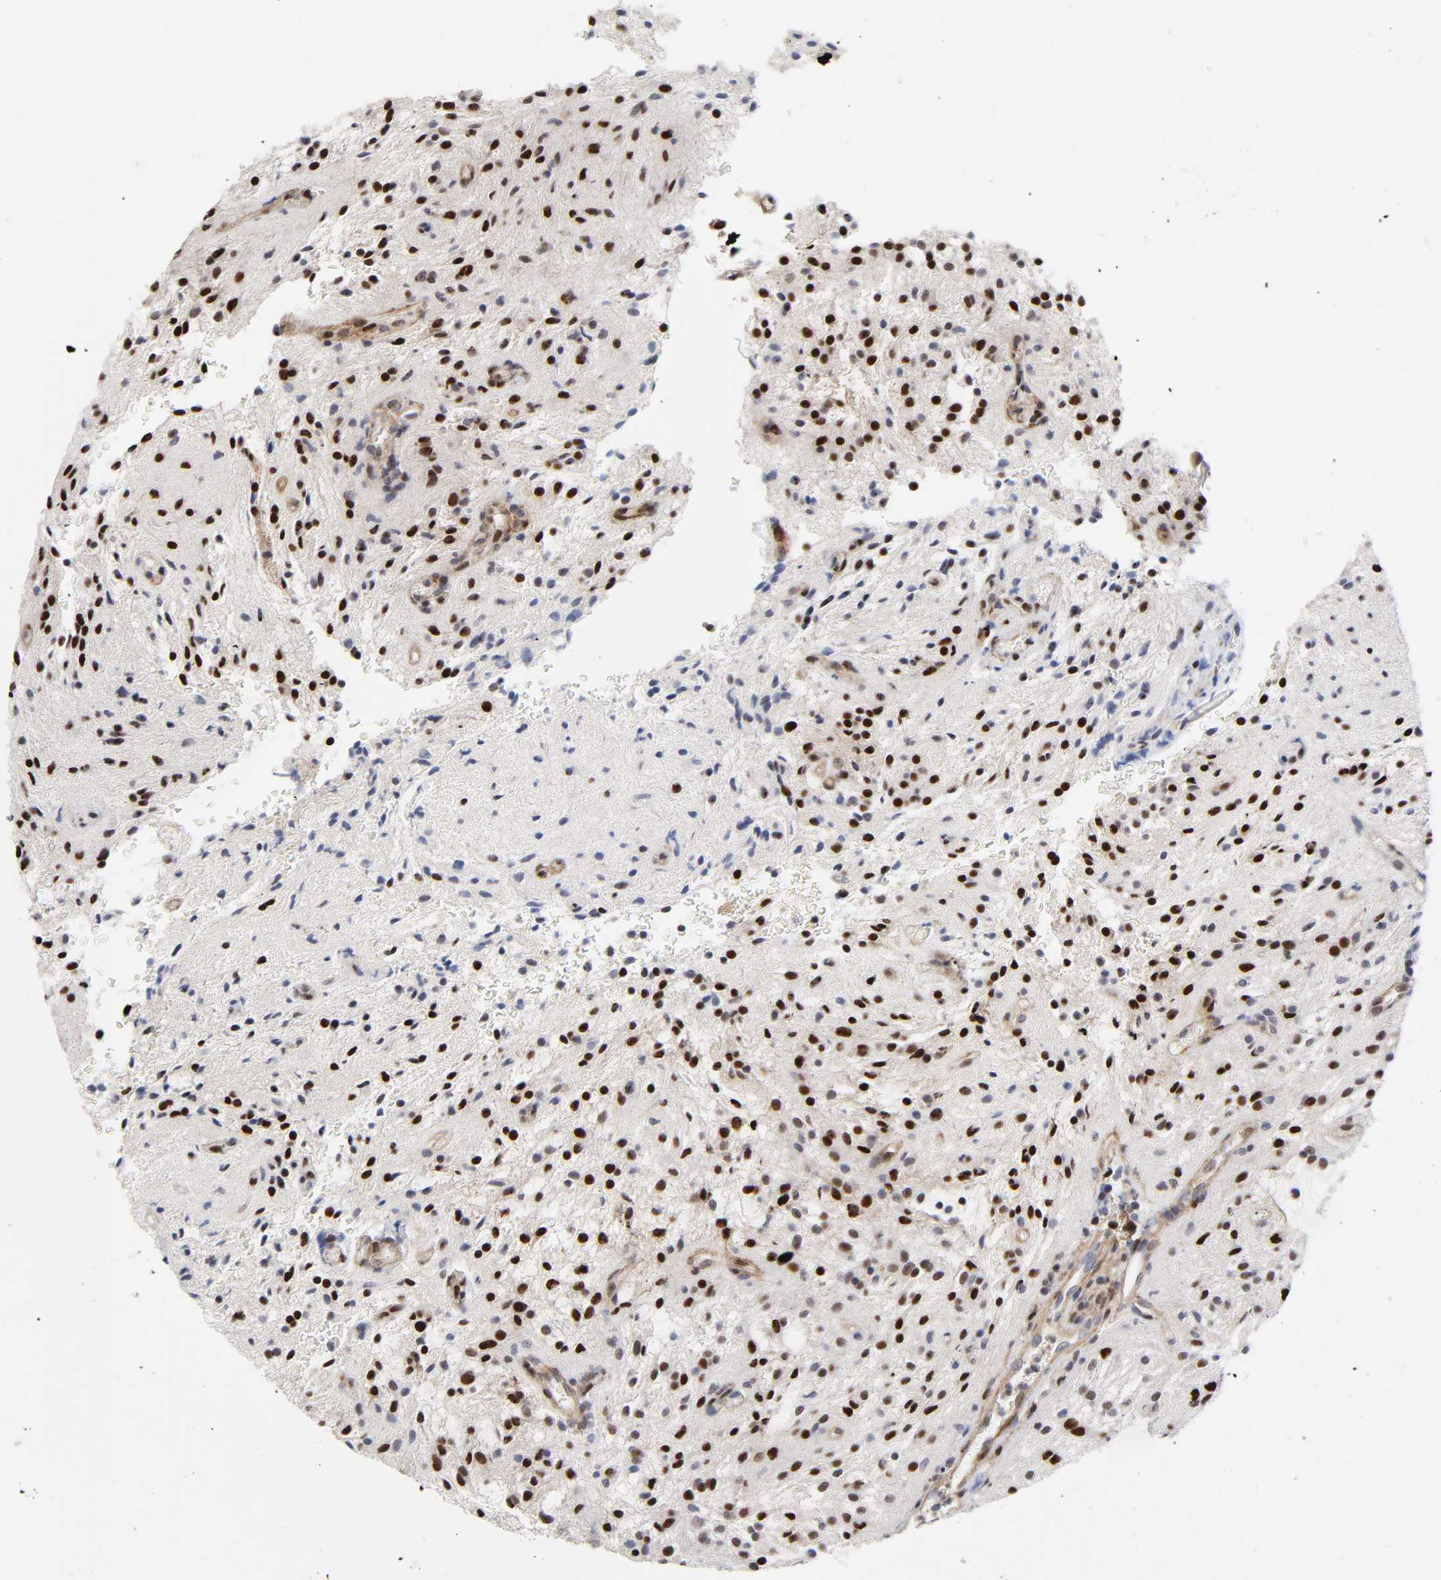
{"staining": {"intensity": "strong", "quantity": ">75%", "location": "nuclear"}, "tissue": "glioma", "cell_type": "Tumor cells", "image_type": "cancer", "snomed": [{"axis": "morphology", "description": "Glioma, malignant, NOS"}, {"axis": "topography", "description": "Cerebellum"}], "caption": "Immunohistochemistry (DAB) staining of human glioma exhibits strong nuclear protein expression in about >75% of tumor cells.", "gene": "STK38", "patient": {"sex": "female", "age": 10}}